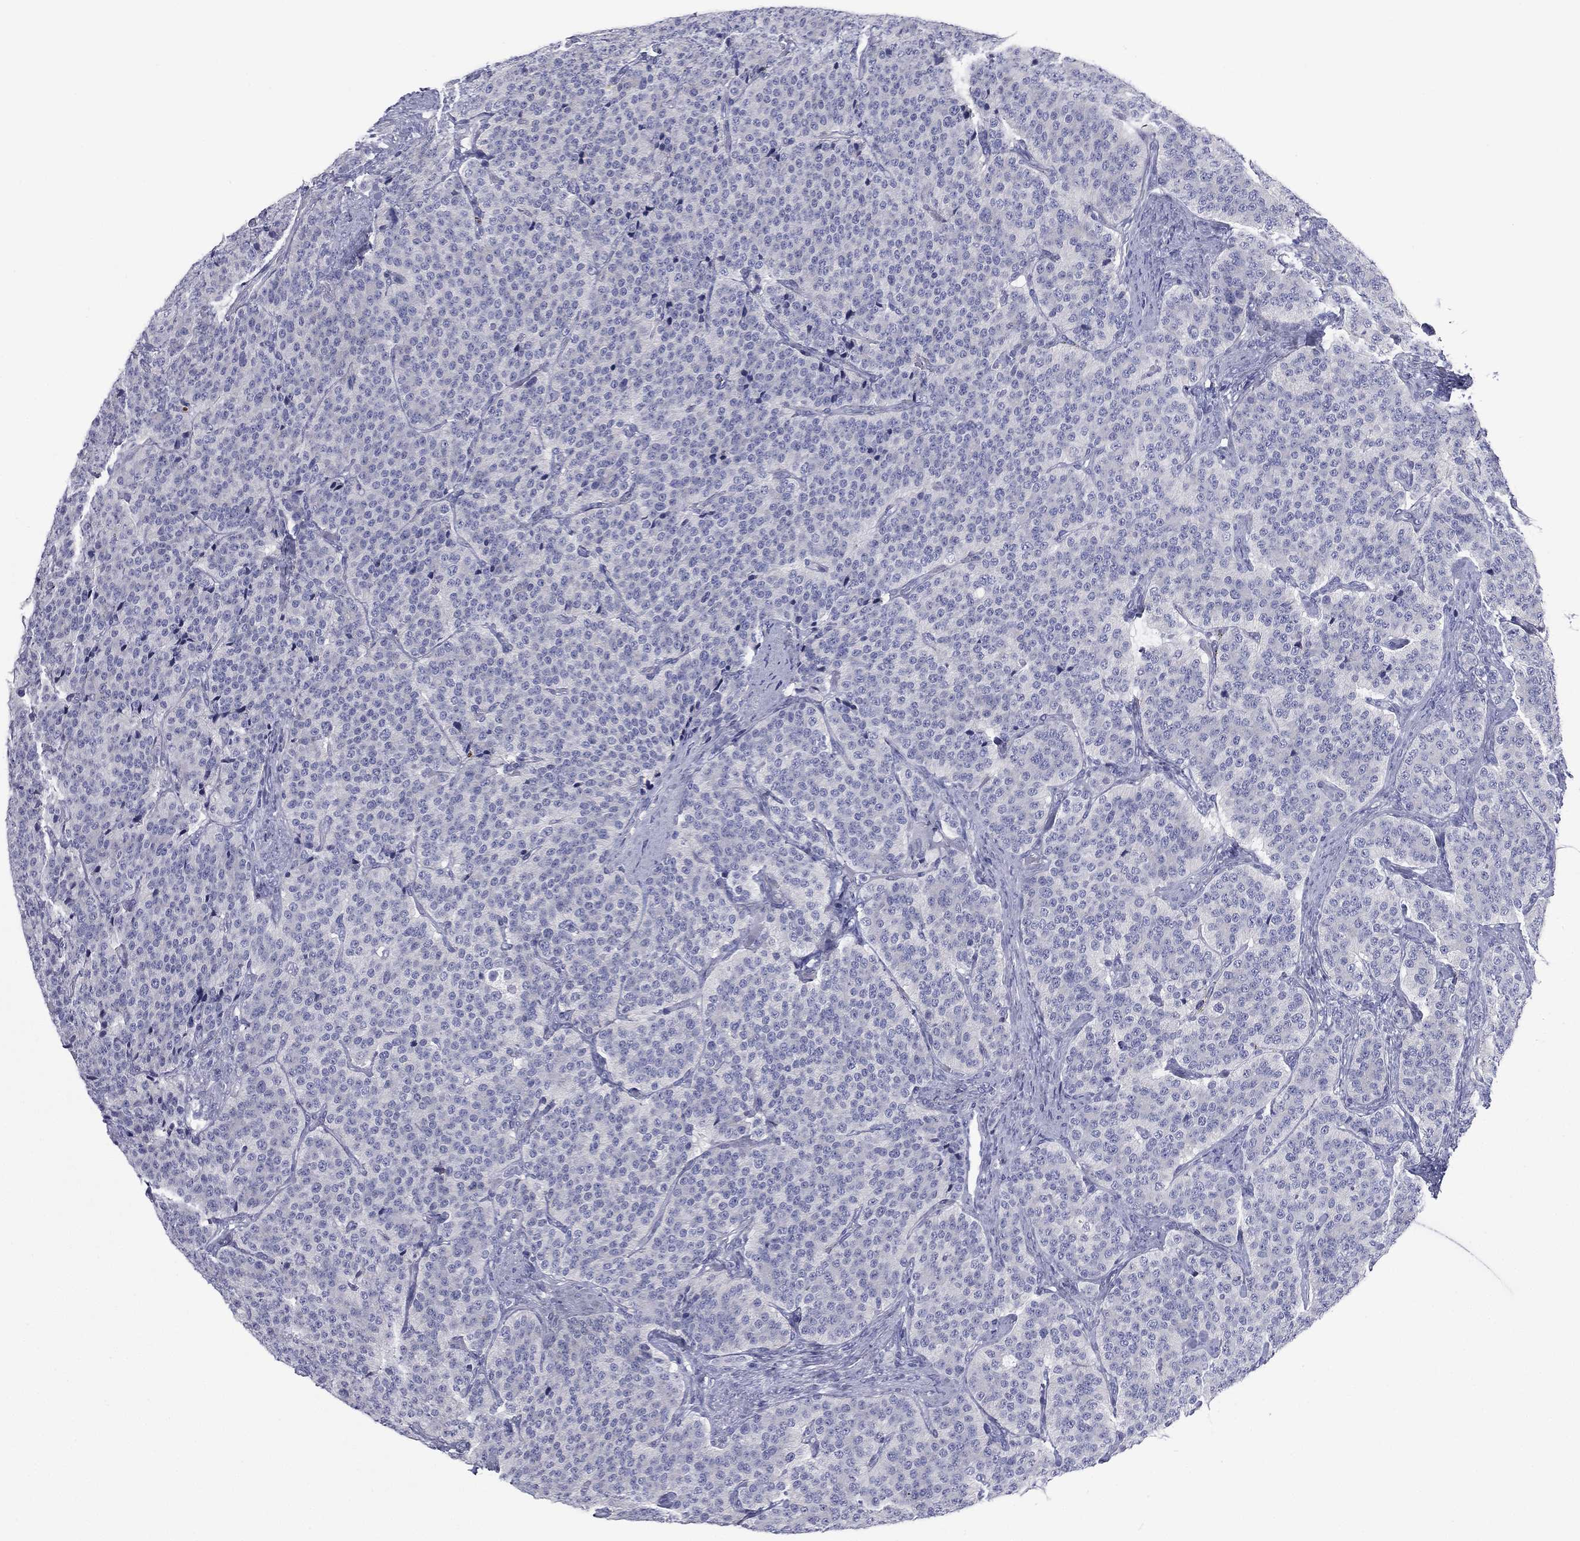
{"staining": {"intensity": "negative", "quantity": "none", "location": "none"}, "tissue": "carcinoid", "cell_type": "Tumor cells", "image_type": "cancer", "snomed": [{"axis": "morphology", "description": "Carcinoid, malignant, NOS"}, {"axis": "topography", "description": "Small intestine"}], "caption": "IHC photomicrograph of carcinoid stained for a protein (brown), which shows no positivity in tumor cells. (Brightfield microscopy of DAB immunohistochemistry (IHC) at high magnification).", "gene": "FCER2", "patient": {"sex": "female", "age": 58}}